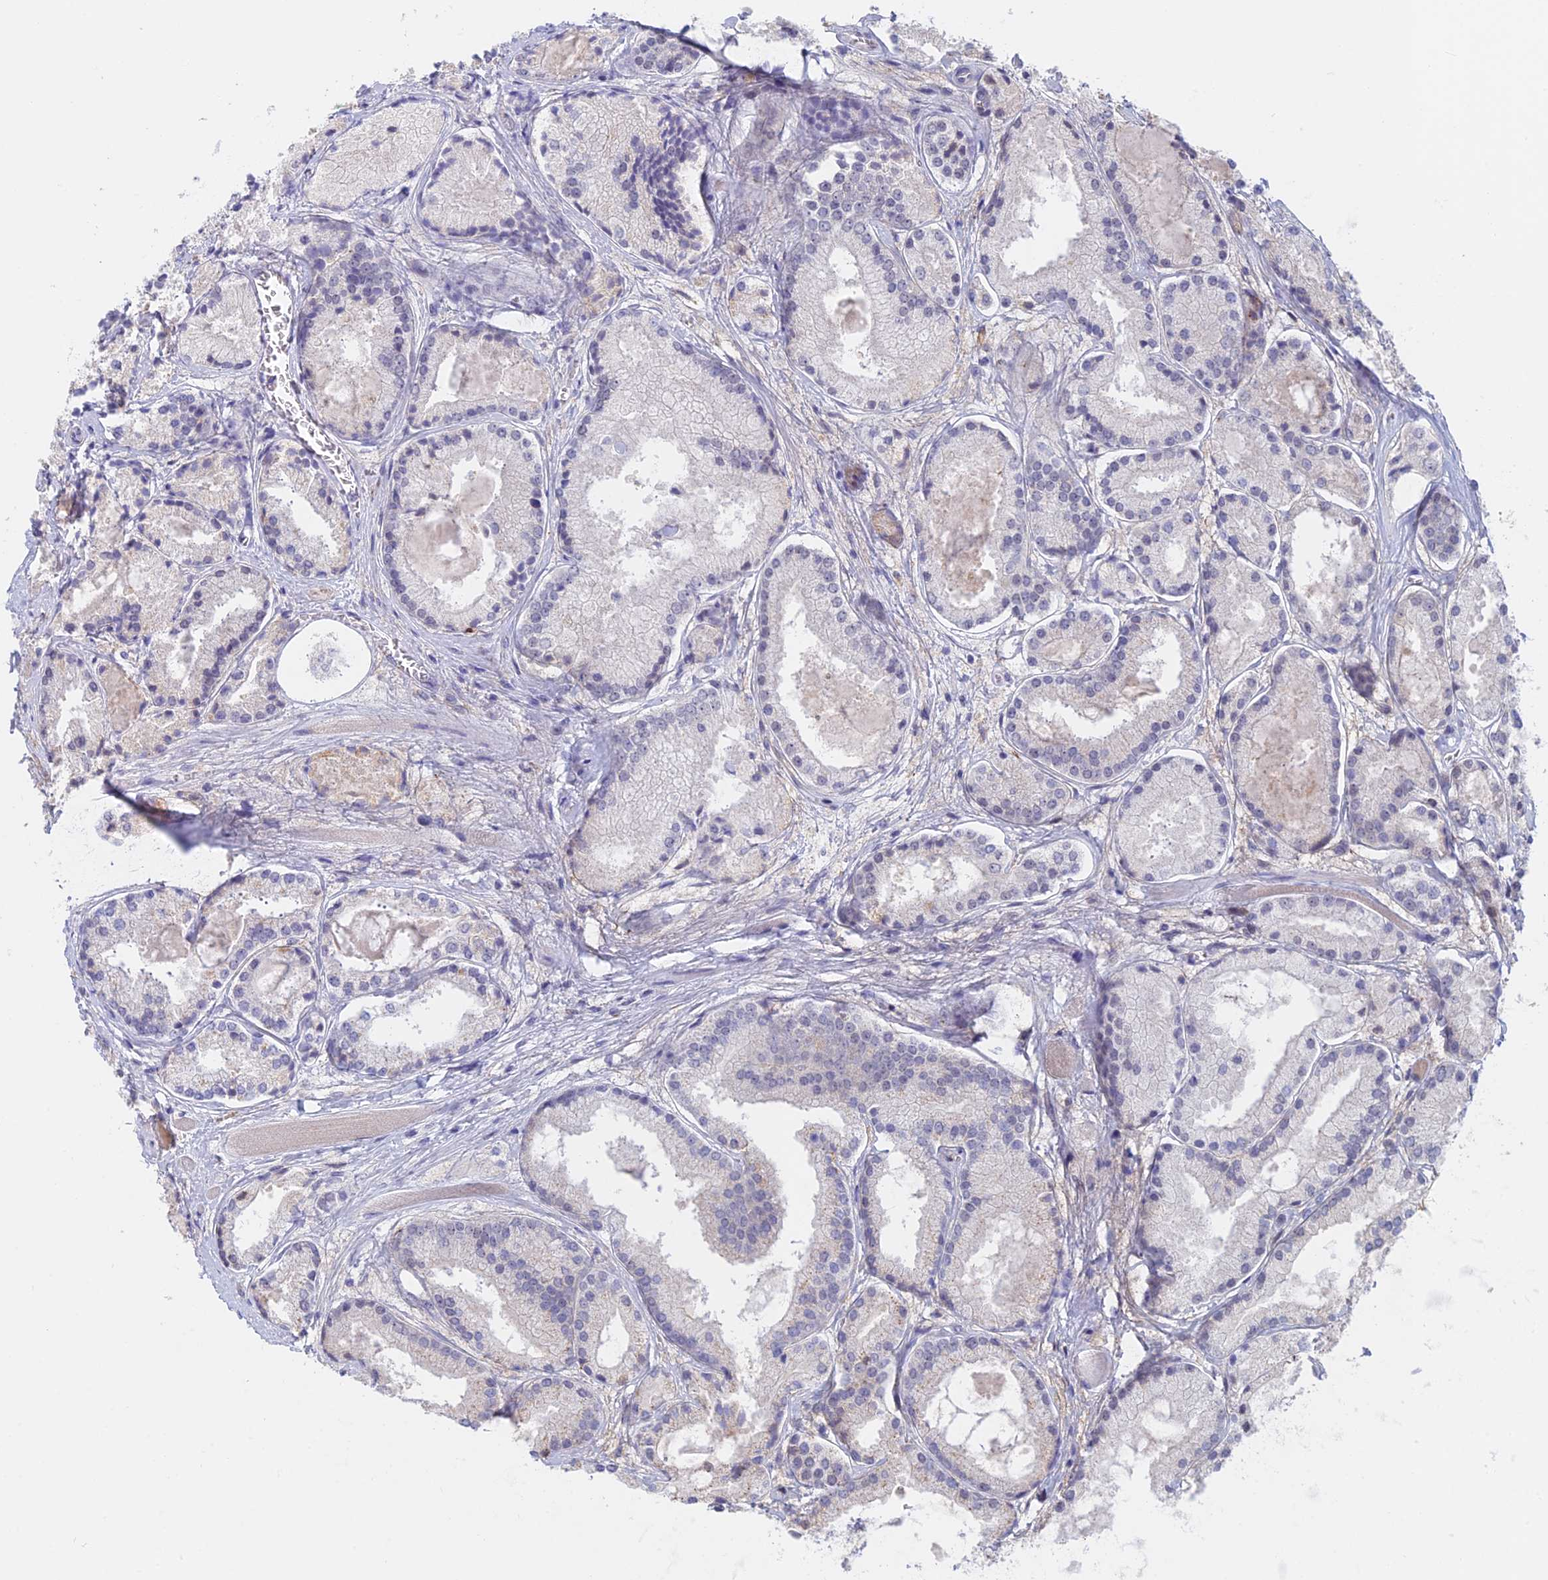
{"staining": {"intensity": "negative", "quantity": "none", "location": "none"}, "tissue": "prostate cancer", "cell_type": "Tumor cells", "image_type": "cancer", "snomed": [{"axis": "morphology", "description": "Adenocarcinoma, High grade"}, {"axis": "topography", "description": "Prostate"}], "caption": "A photomicrograph of prostate cancer (adenocarcinoma (high-grade)) stained for a protein exhibits no brown staining in tumor cells.", "gene": "ZUP1", "patient": {"sex": "male", "age": 67}}